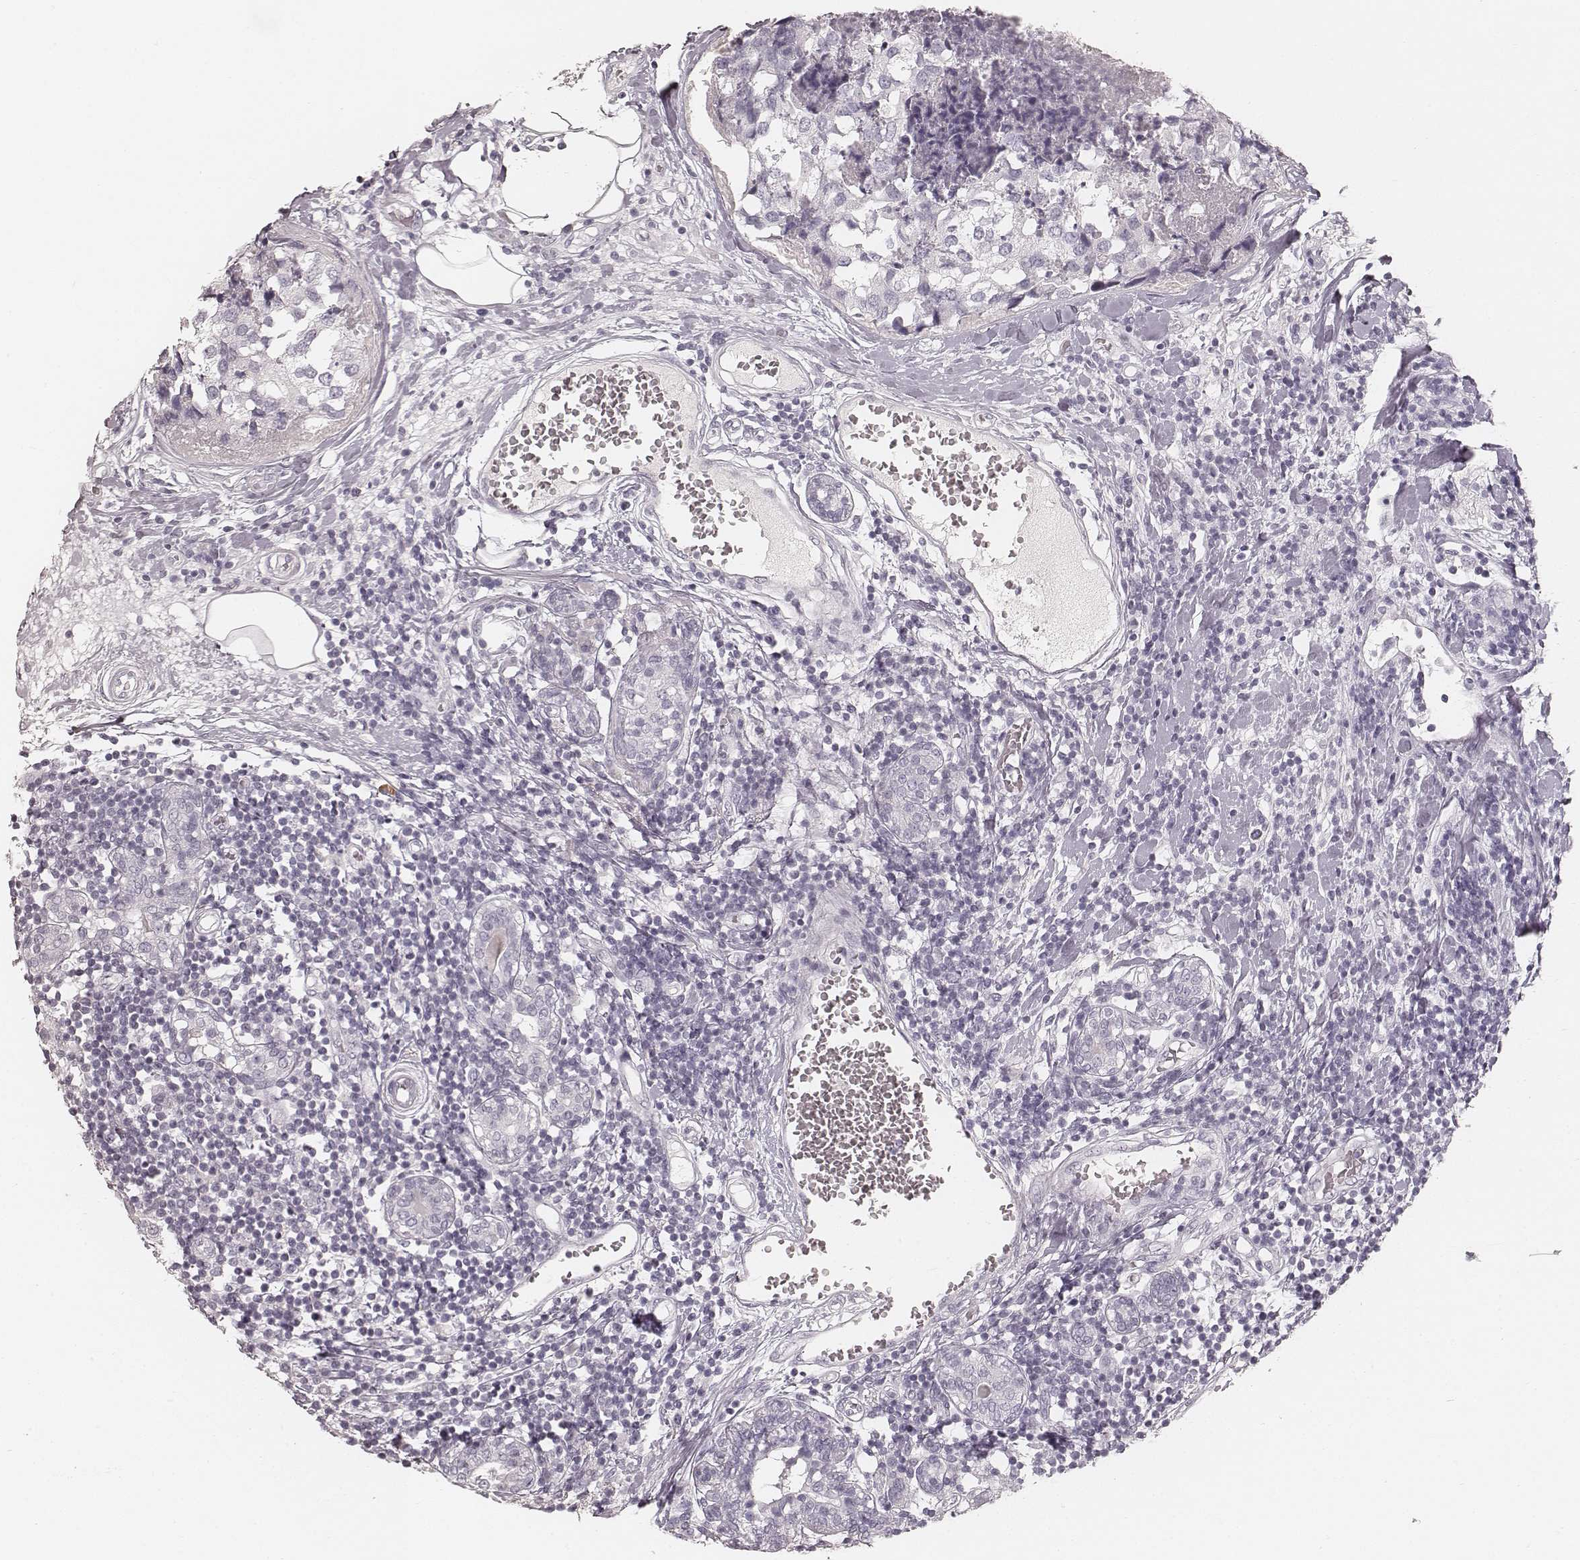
{"staining": {"intensity": "negative", "quantity": "none", "location": "none"}, "tissue": "breast cancer", "cell_type": "Tumor cells", "image_type": "cancer", "snomed": [{"axis": "morphology", "description": "Lobular carcinoma"}, {"axis": "topography", "description": "Breast"}], "caption": "This is an immunohistochemistry photomicrograph of breast cancer. There is no staining in tumor cells.", "gene": "KRT26", "patient": {"sex": "female", "age": 59}}